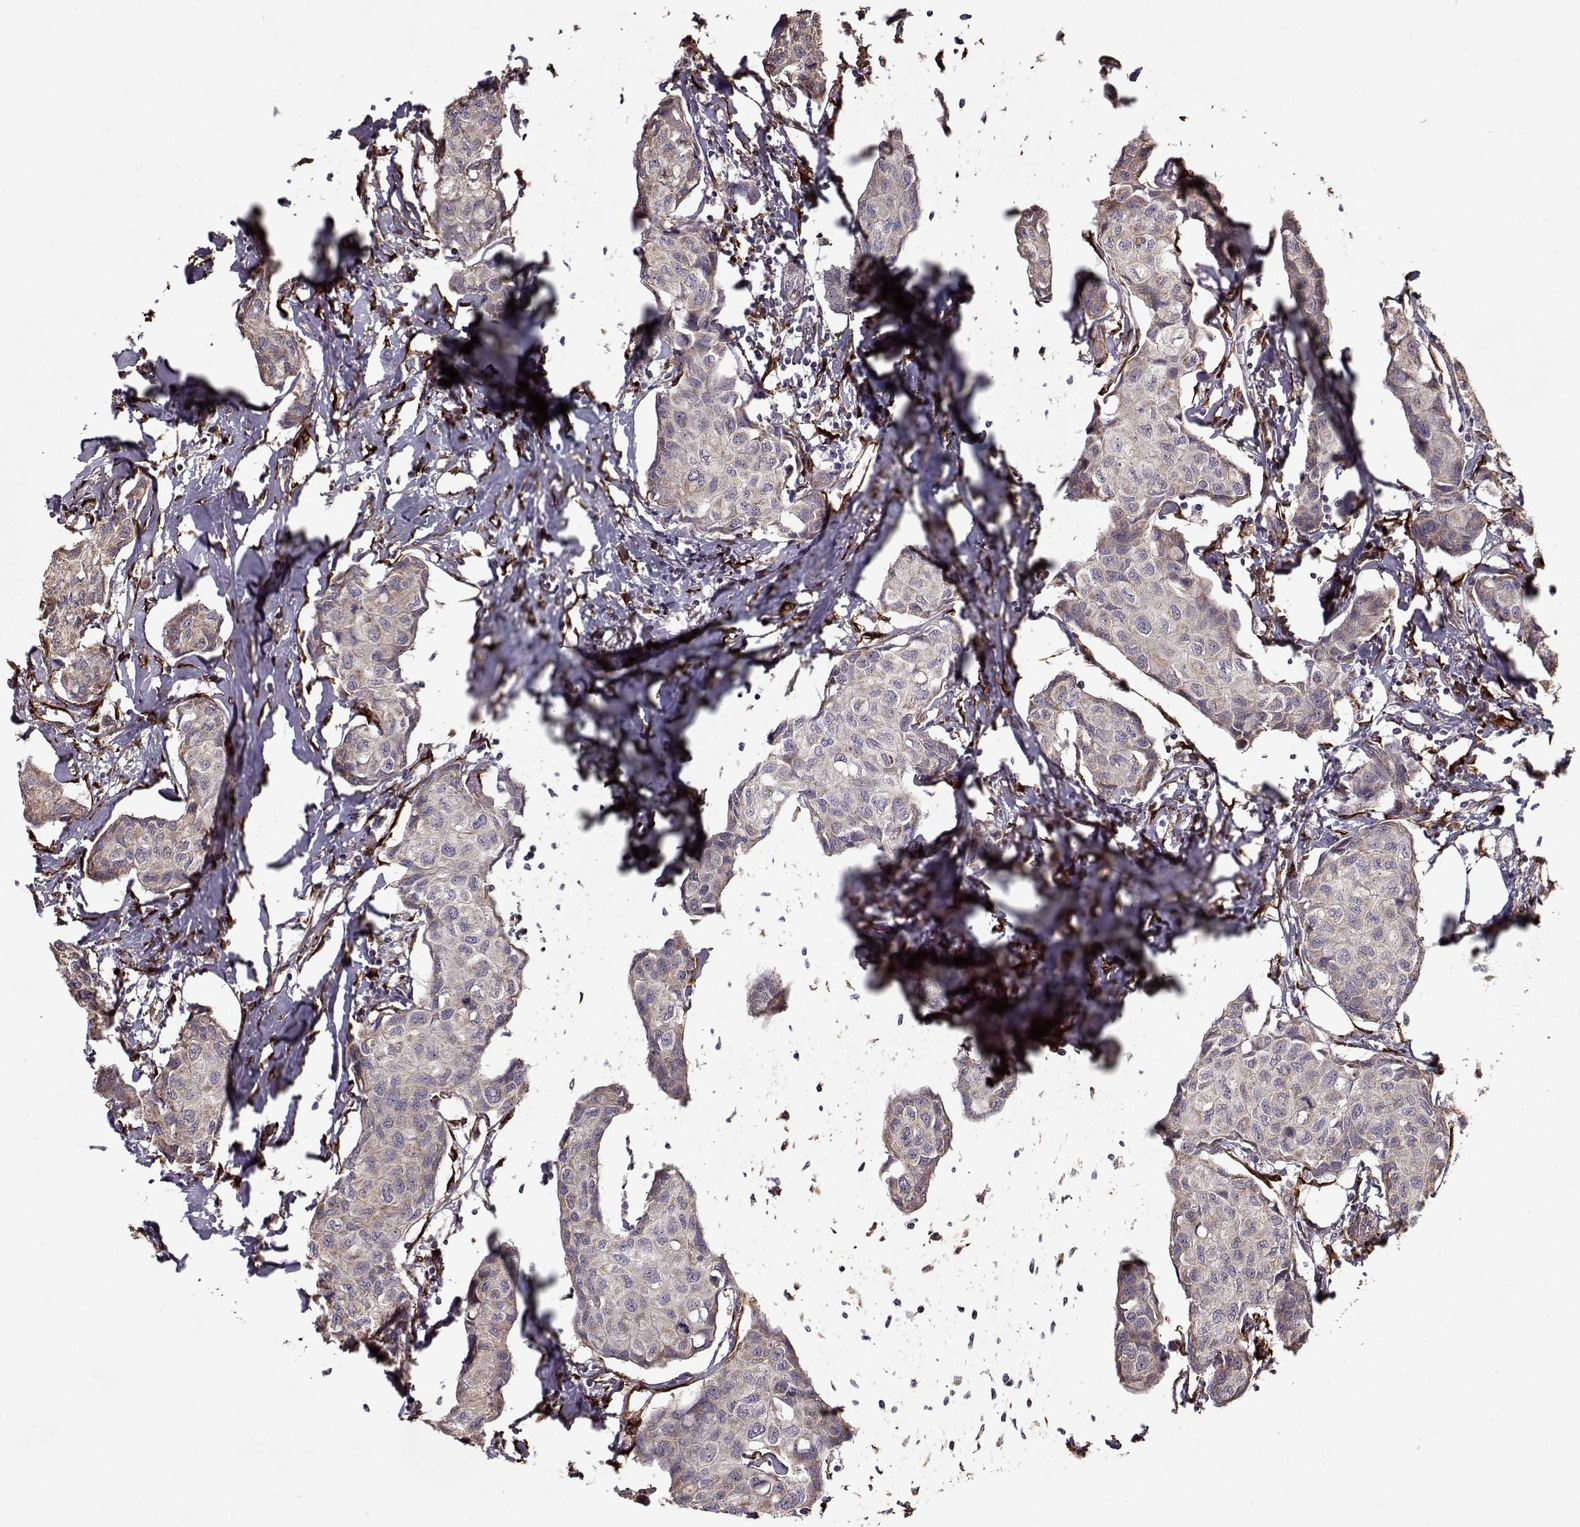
{"staining": {"intensity": "weak", "quantity": "<25%", "location": "cytoplasmic/membranous"}, "tissue": "breast cancer", "cell_type": "Tumor cells", "image_type": "cancer", "snomed": [{"axis": "morphology", "description": "Duct carcinoma"}, {"axis": "topography", "description": "Breast"}], "caption": "This is an immunohistochemistry (IHC) histopathology image of human breast cancer. There is no expression in tumor cells.", "gene": "IMMP1L", "patient": {"sex": "female", "age": 80}}